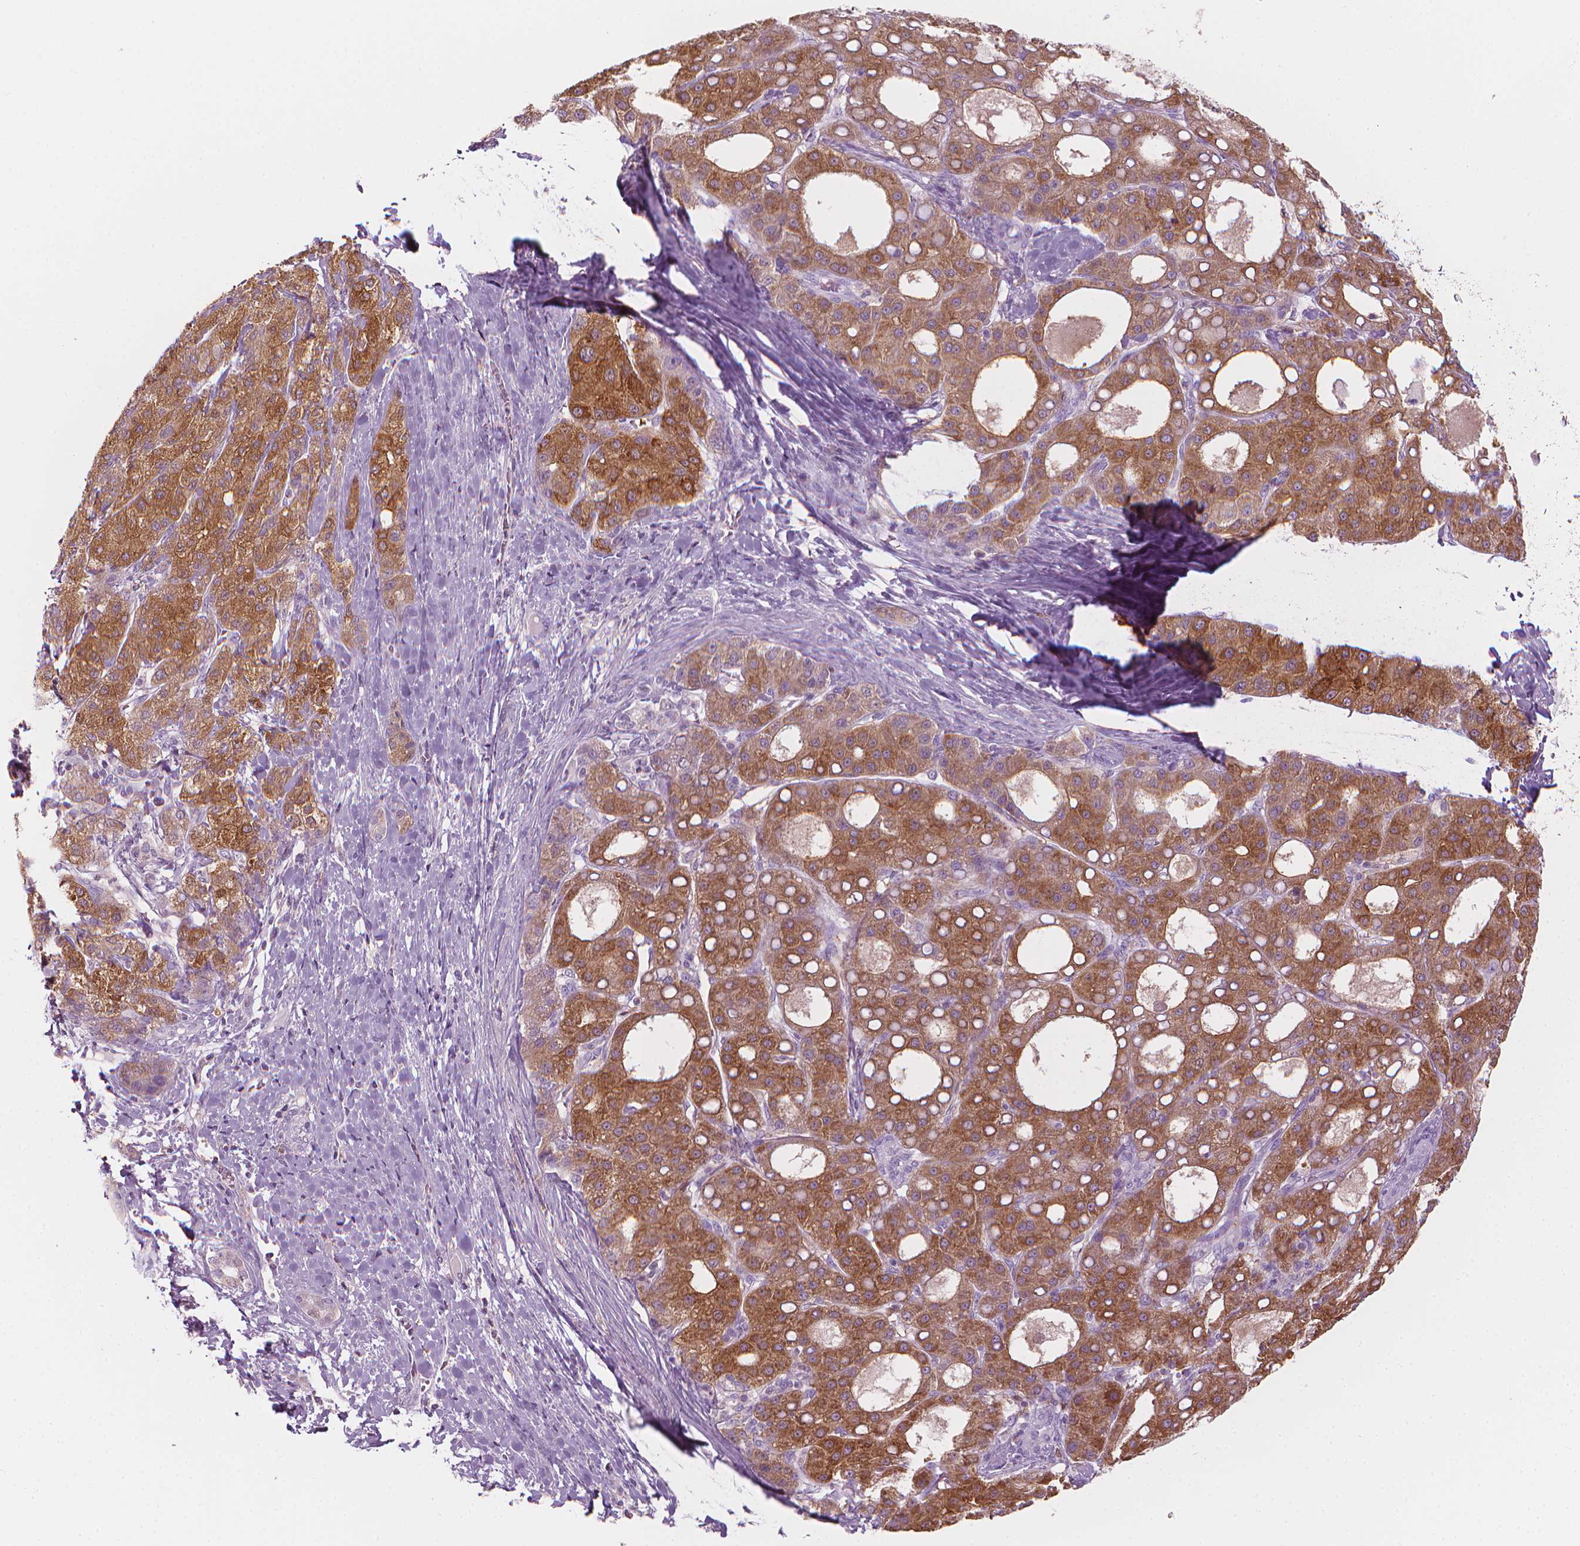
{"staining": {"intensity": "moderate", "quantity": ">75%", "location": "cytoplasmic/membranous"}, "tissue": "liver cancer", "cell_type": "Tumor cells", "image_type": "cancer", "snomed": [{"axis": "morphology", "description": "Carcinoma, Hepatocellular, NOS"}, {"axis": "topography", "description": "Liver"}], "caption": "Moderate cytoplasmic/membranous protein expression is present in approximately >75% of tumor cells in liver cancer (hepatocellular carcinoma). (DAB IHC with brightfield microscopy, high magnification).", "gene": "SHMT1", "patient": {"sex": "male", "age": 65}}